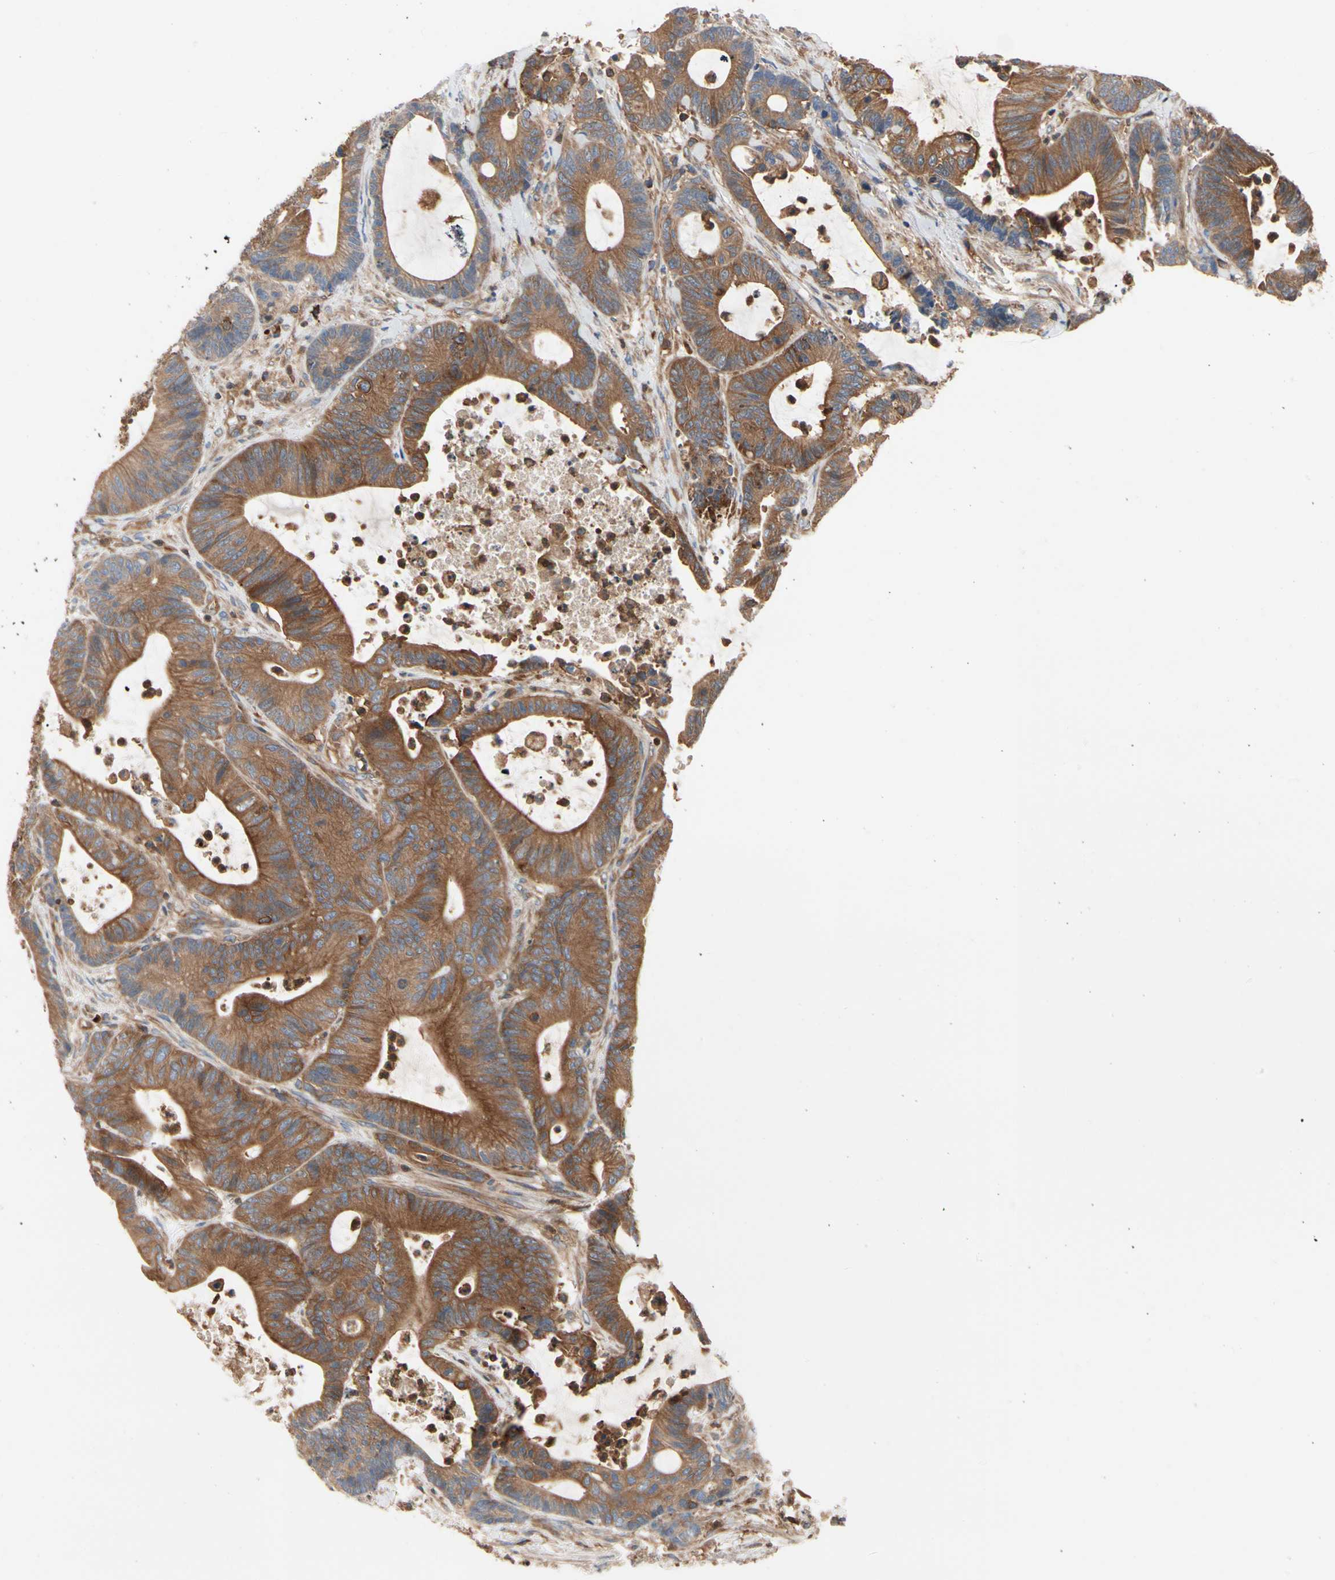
{"staining": {"intensity": "moderate", "quantity": ">75%", "location": "cytoplasmic/membranous"}, "tissue": "colorectal cancer", "cell_type": "Tumor cells", "image_type": "cancer", "snomed": [{"axis": "morphology", "description": "Adenocarcinoma, NOS"}, {"axis": "topography", "description": "Colon"}], "caption": "Brown immunohistochemical staining in colorectal adenocarcinoma displays moderate cytoplasmic/membranous expression in approximately >75% of tumor cells. The protein is stained brown, and the nuclei are stained in blue (DAB IHC with brightfield microscopy, high magnification).", "gene": "ROCK1", "patient": {"sex": "female", "age": 84}}